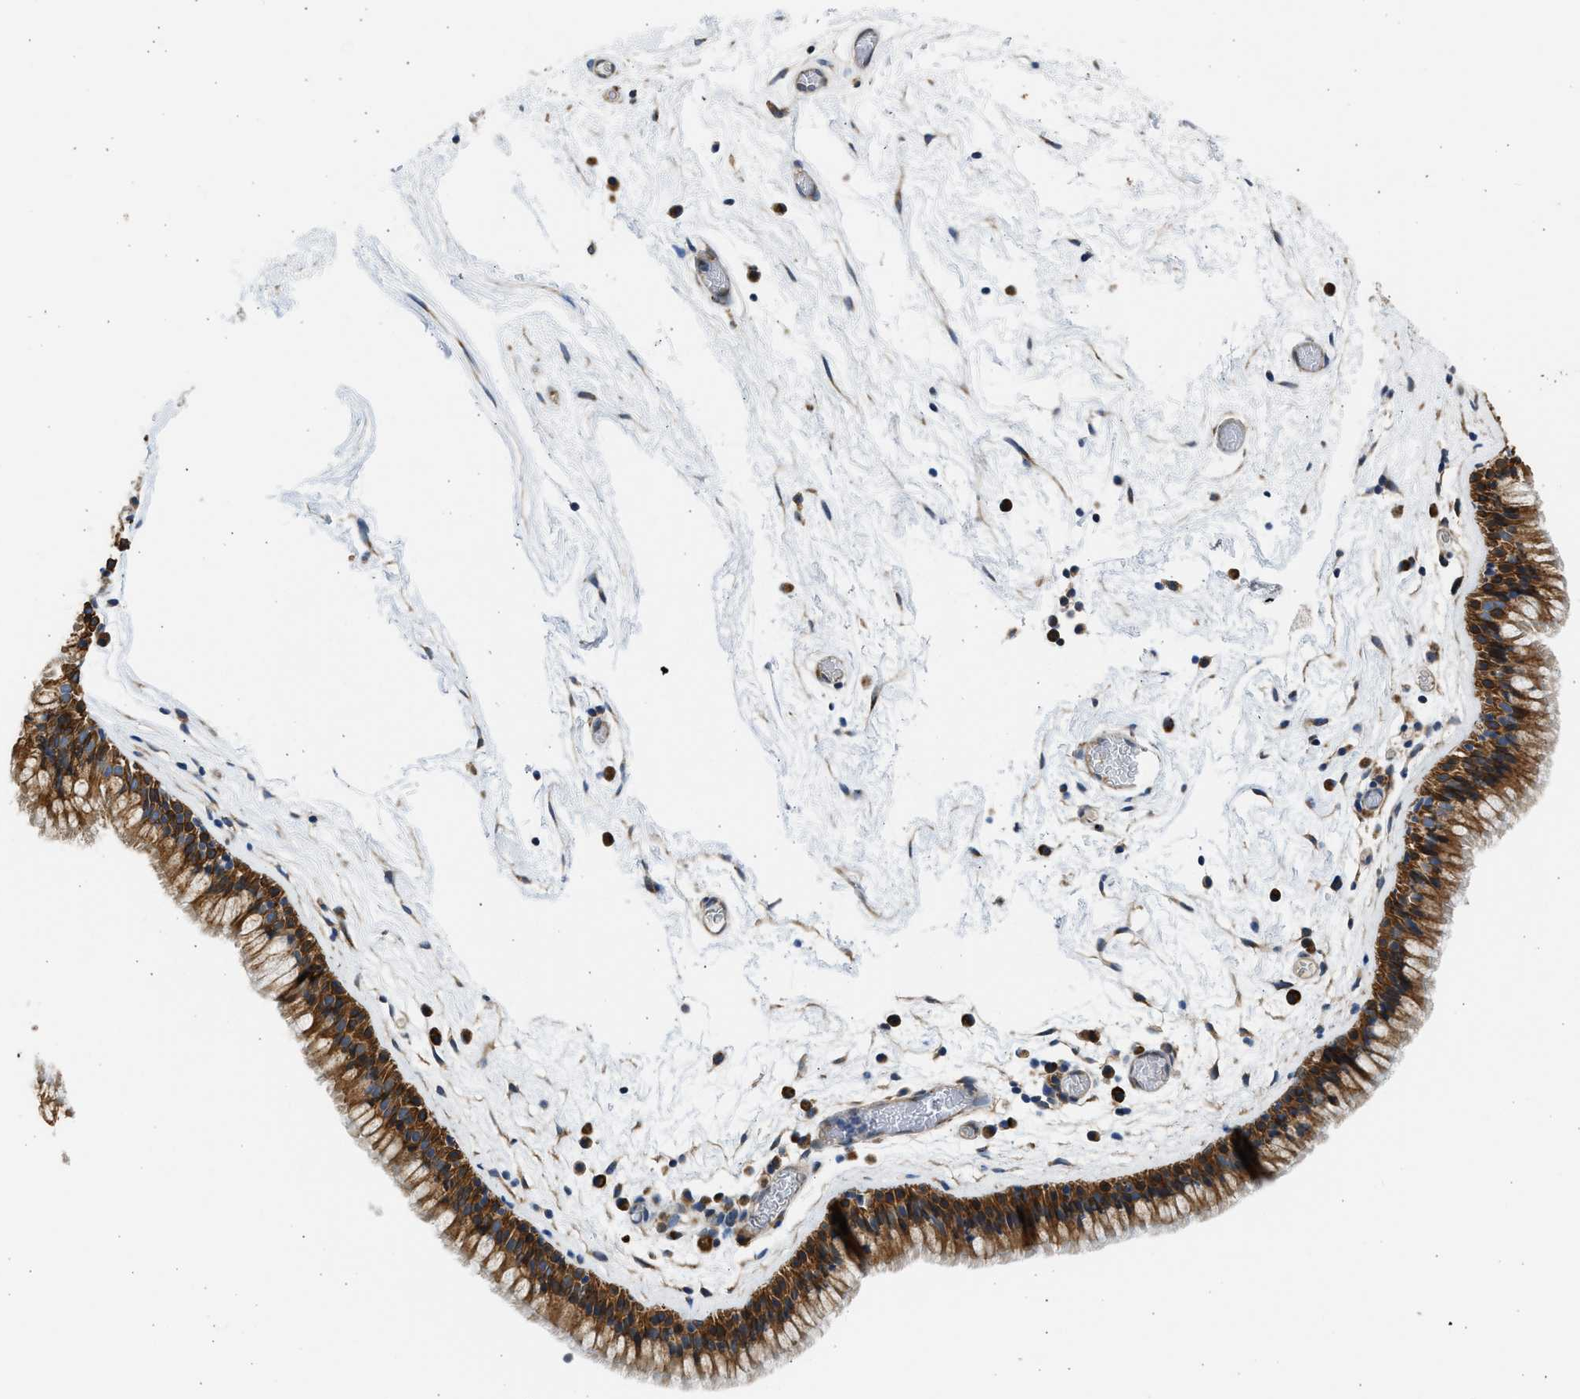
{"staining": {"intensity": "strong", "quantity": ">75%", "location": "cytoplasmic/membranous"}, "tissue": "nasopharynx", "cell_type": "Respiratory epithelial cells", "image_type": "normal", "snomed": [{"axis": "morphology", "description": "Normal tissue, NOS"}, {"axis": "morphology", "description": "Inflammation, NOS"}, {"axis": "topography", "description": "Nasopharynx"}], "caption": "Immunohistochemical staining of benign nasopharynx demonstrates high levels of strong cytoplasmic/membranous expression in approximately >75% of respiratory epithelial cells.", "gene": "PLD2", "patient": {"sex": "male", "age": 48}}